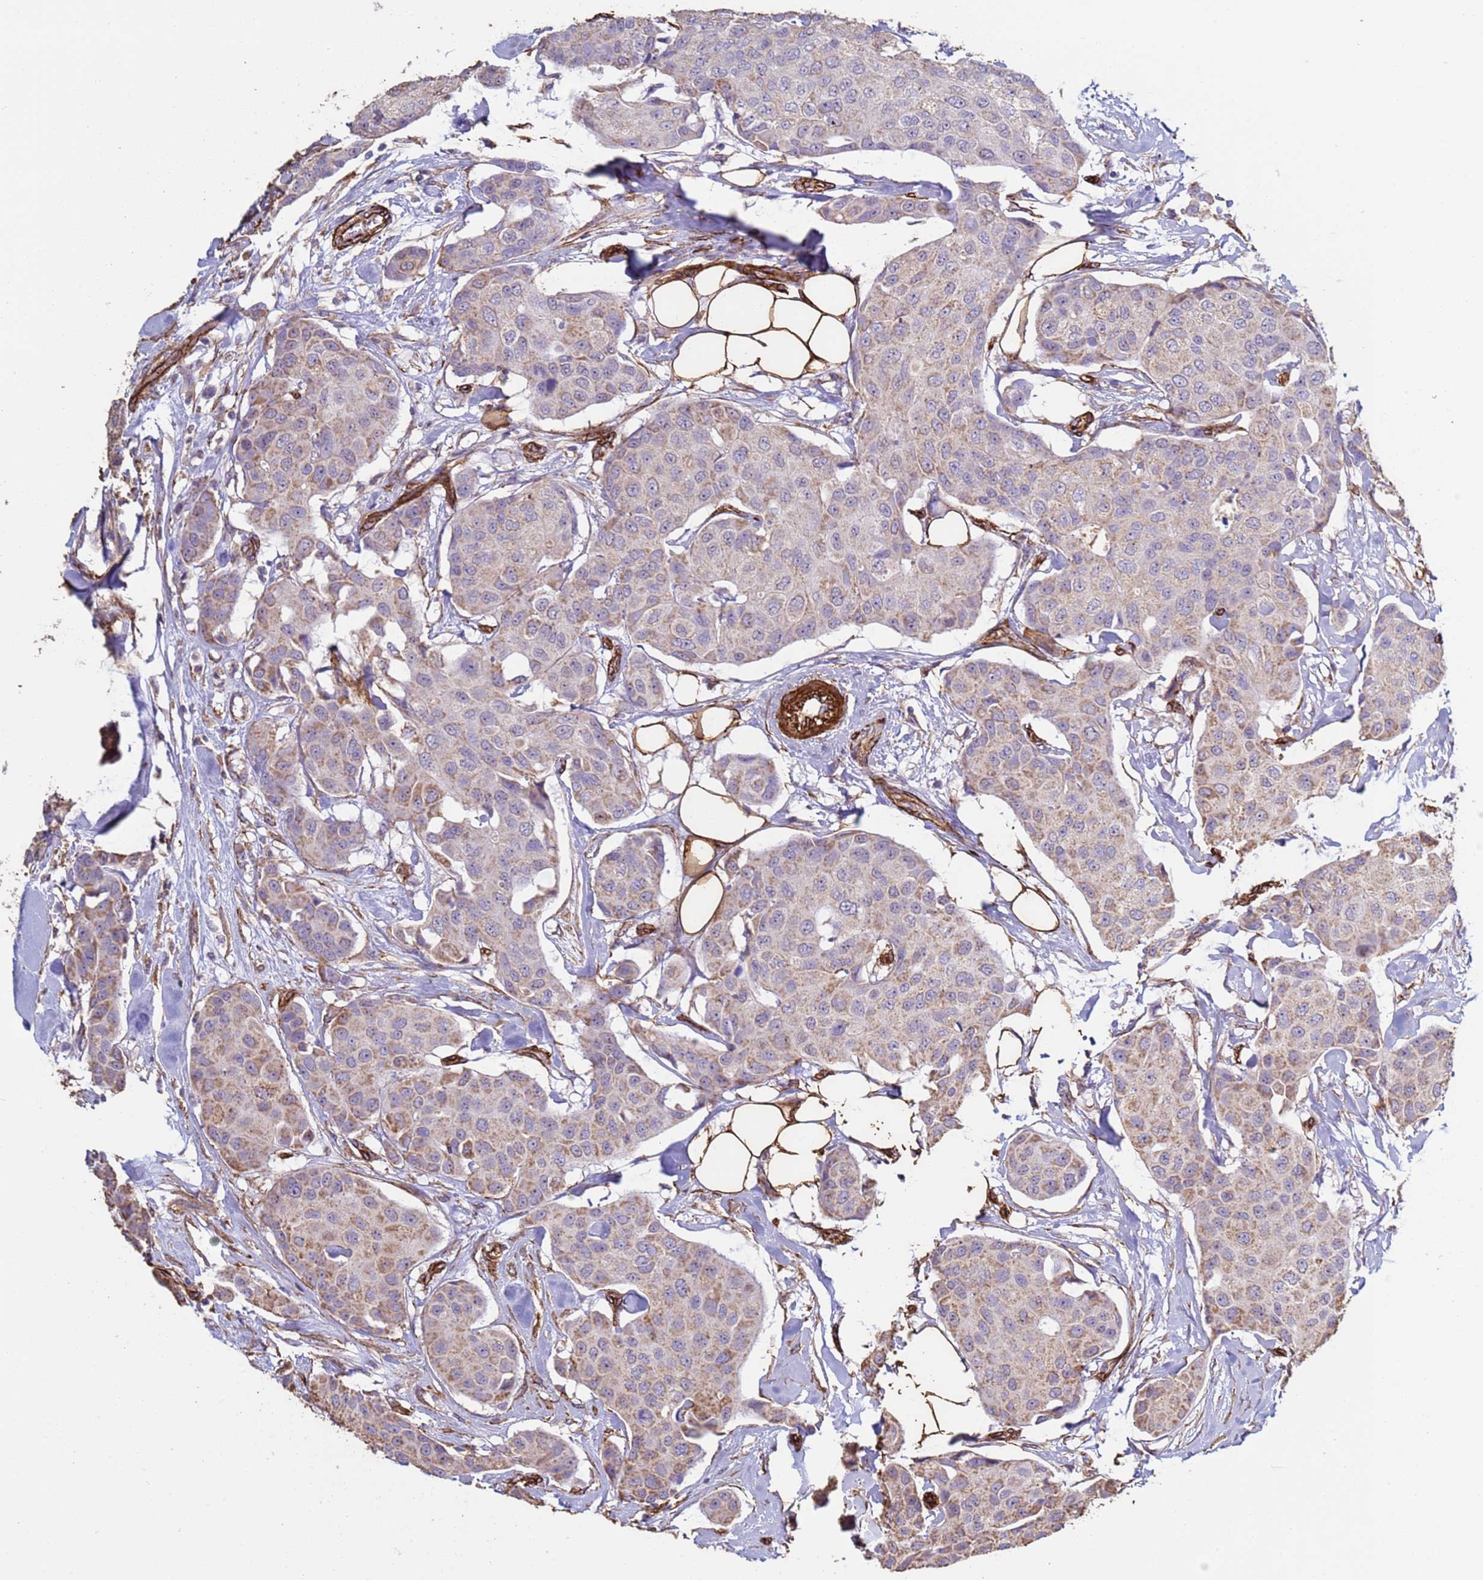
{"staining": {"intensity": "weak", "quantity": "25%-75%", "location": "cytoplasmic/membranous"}, "tissue": "breast cancer", "cell_type": "Tumor cells", "image_type": "cancer", "snomed": [{"axis": "morphology", "description": "Duct carcinoma"}, {"axis": "topography", "description": "Breast"}, {"axis": "topography", "description": "Lymph node"}], "caption": "There is low levels of weak cytoplasmic/membranous positivity in tumor cells of breast cancer (invasive ductal carcinoma), as demonstrated by immunohistochemical staining (brown color).", "gene": "GASK1A", "patient": {"sex": "female", "age": 80}}